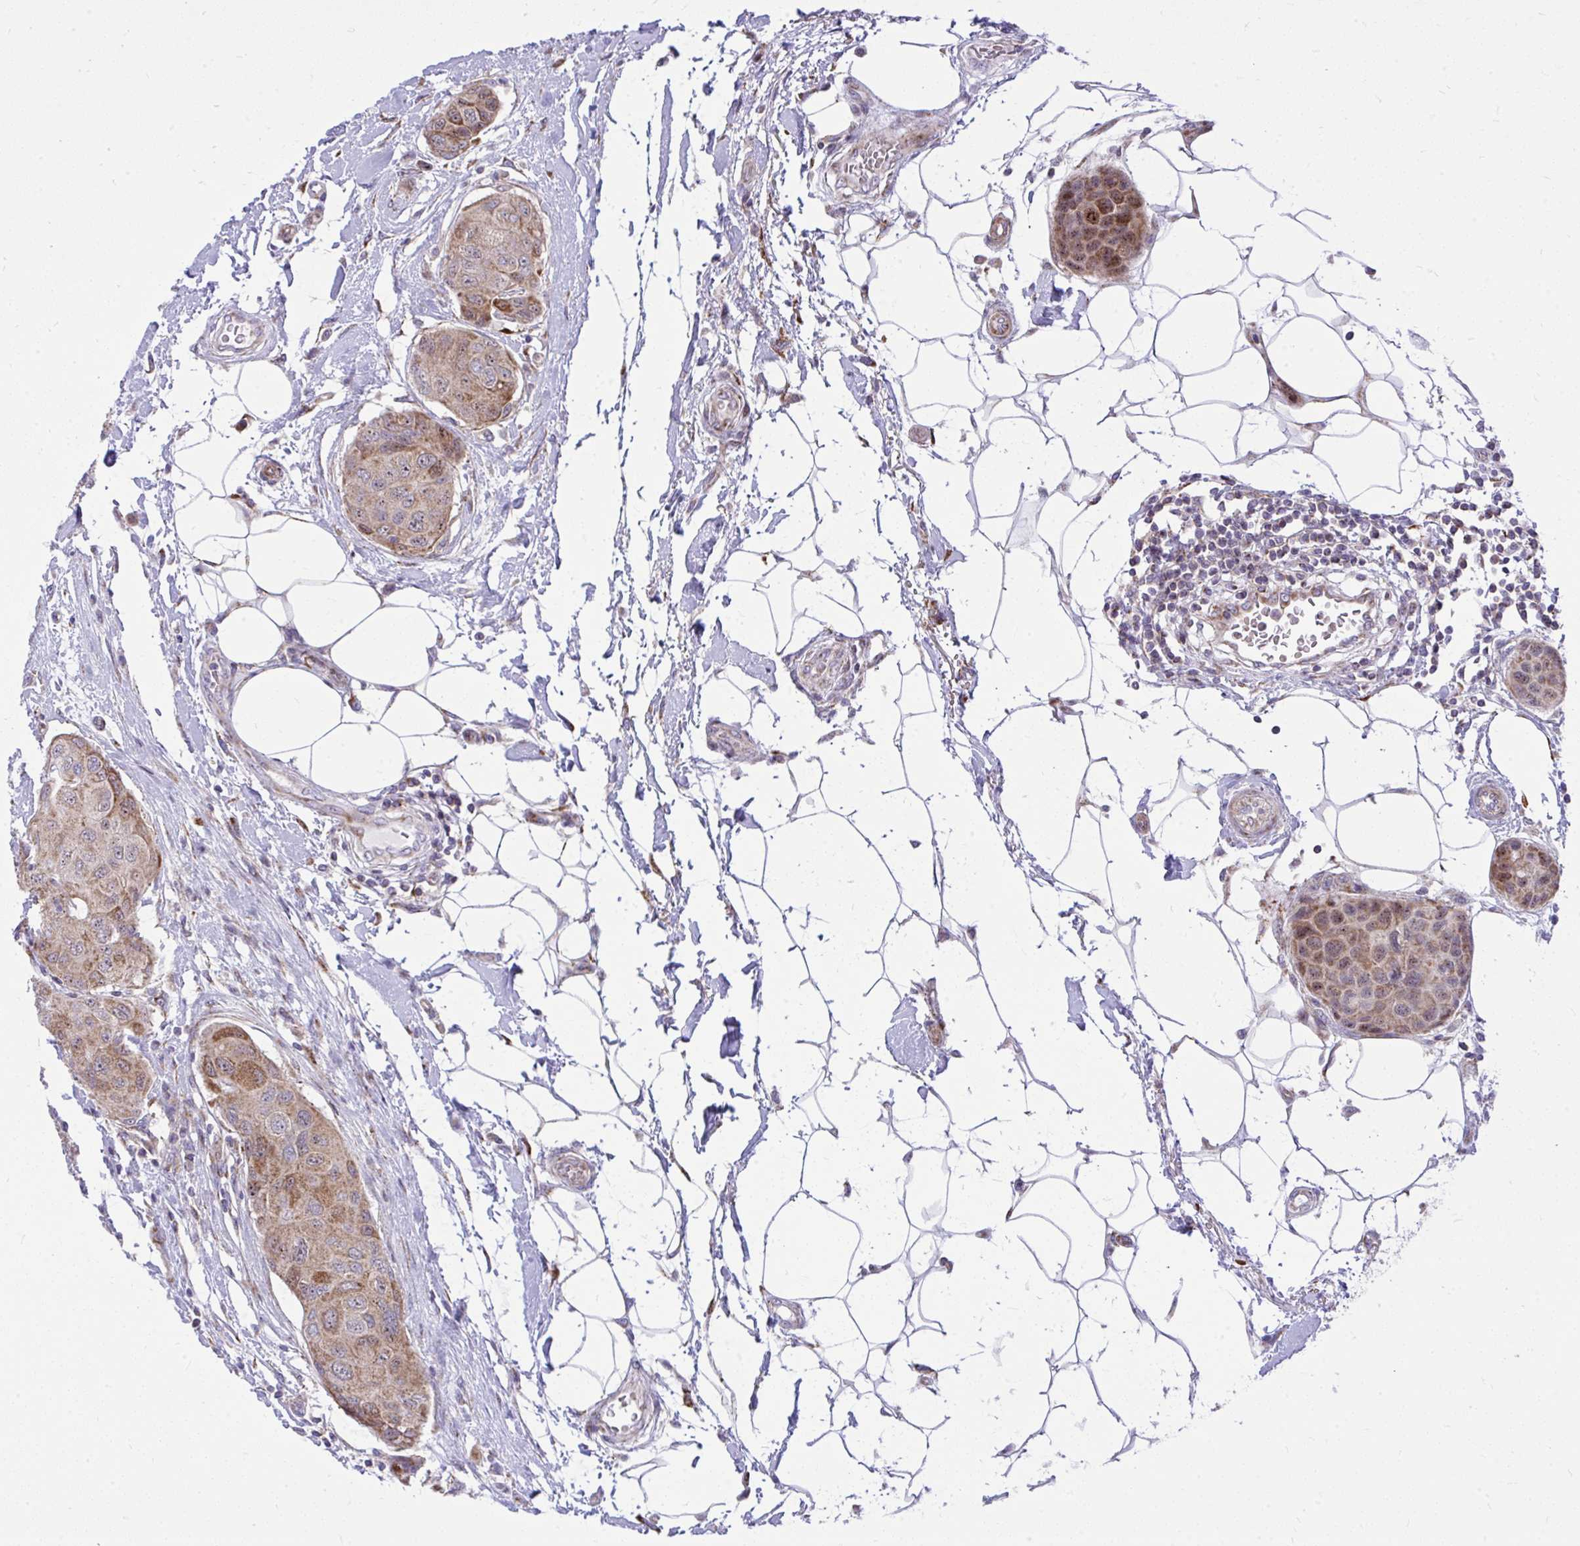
{"staining": {"intensity": "moderate", "quantity": "25%-75%", "location": "cytoplasmic/membranous,nuclear"}, "tissue": "breast cancer", "cell_type": "Tumor cells", "image_type": "cancer", "snomed": [{"axis": "morphology", "description": "Duct carcinoma"}, {"axis": "topography", "description": "Breast"}, {"axis": "topography", "description": "Lymph node"}], "caption": "Protein staining reveals moderate cytoplasmic/membranous and nuclear expression in approximately 25%-75% of tumor cells in breast cancer.", "gene": "GPRIN3", "patient": {"sex": "female", "age": 80}}